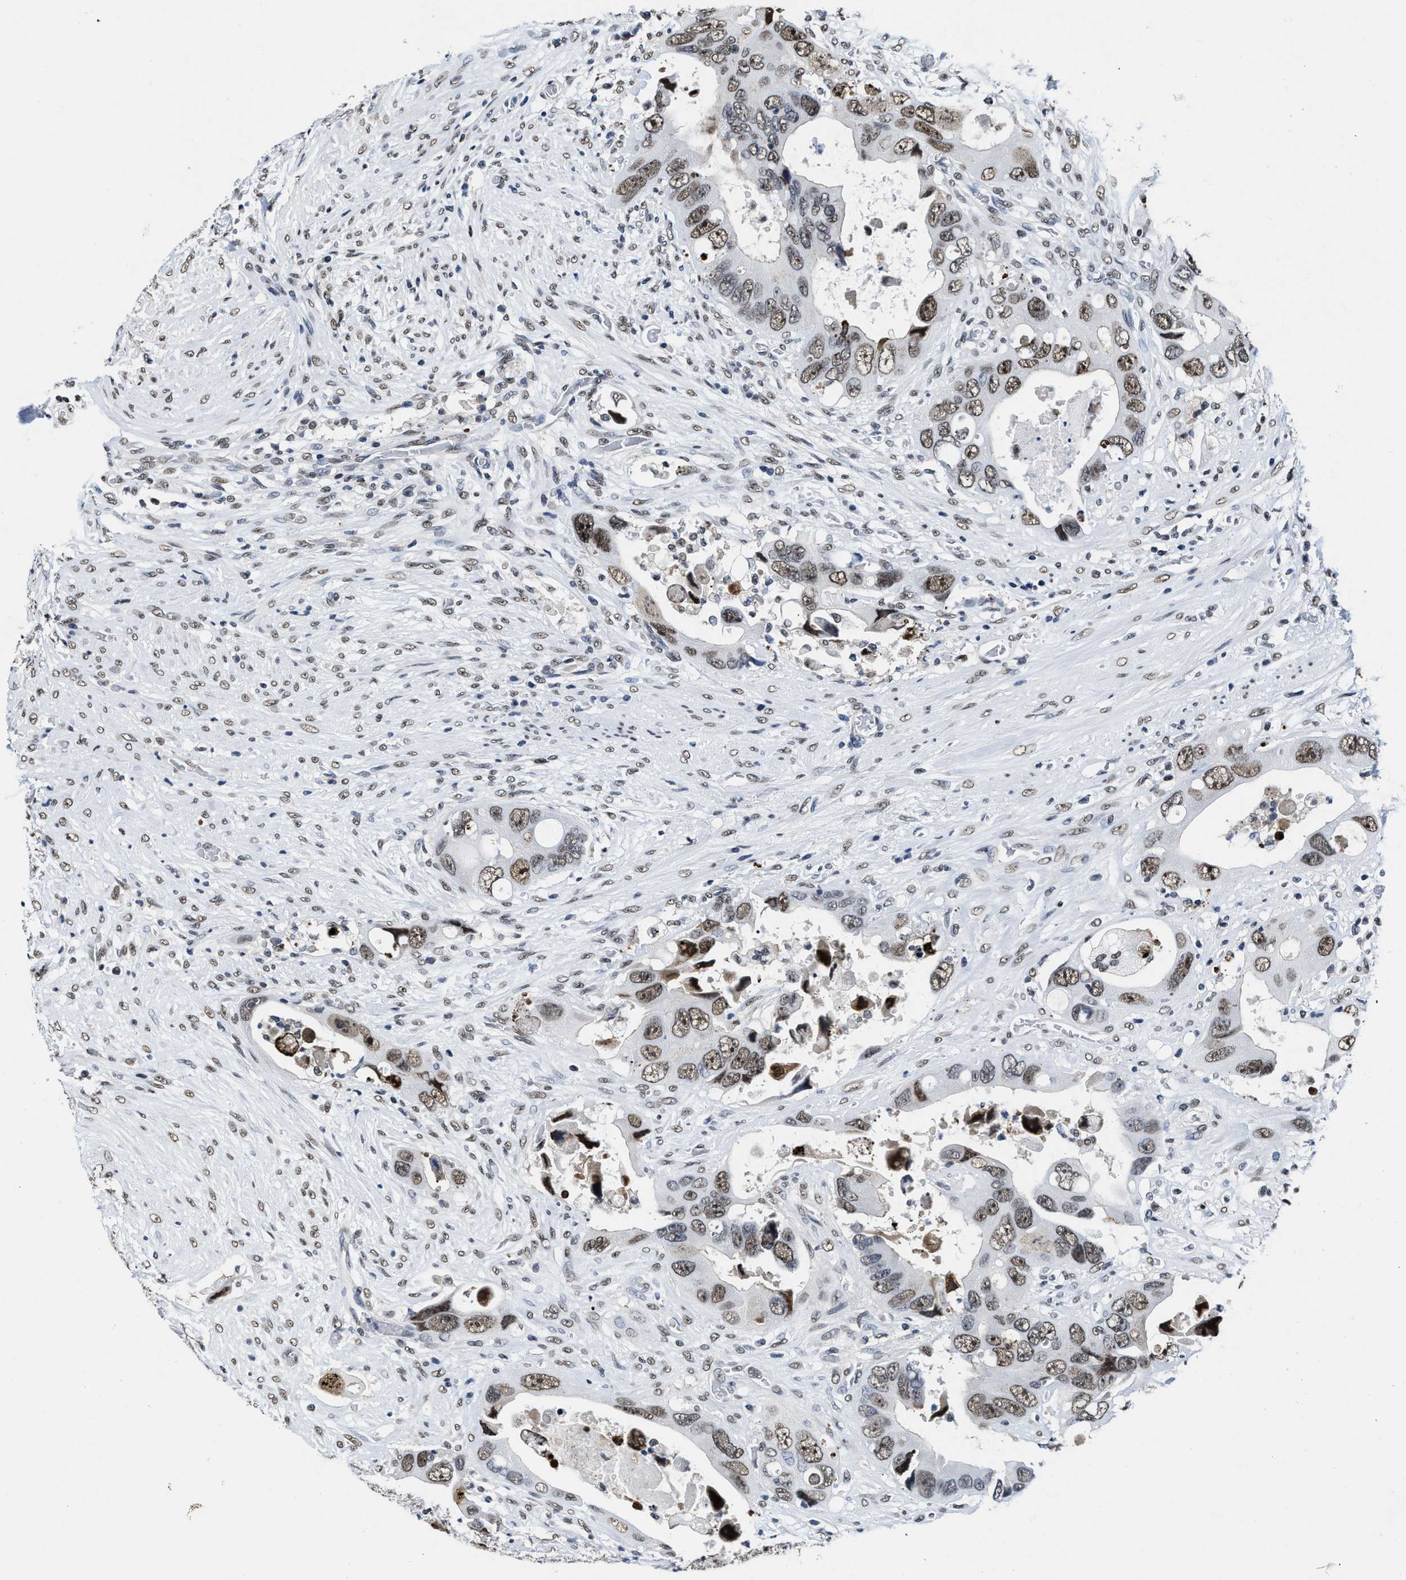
{"staining": {"intensity": "moderate", "quantity": ">75%", "location": "nuclear"}, "tissue": "colorectal cancer", "cell_type": "Tumor cells", "image_type": "cancer", "snomed": [{"axis": "morphology", "description": "Adenocarcinoma, NOS"}, {"axis": "topography", "description": "Rectum"}], "caption": "Approximately >75% of tumor cells in colorectal cancer (adenocarcinoma) demonstrate moderate nuclear protein positivity as visualized by brown immunohistochemical staining.", "gene": "SUPT16H", "patient": {"sex": "male", "age": 70}}